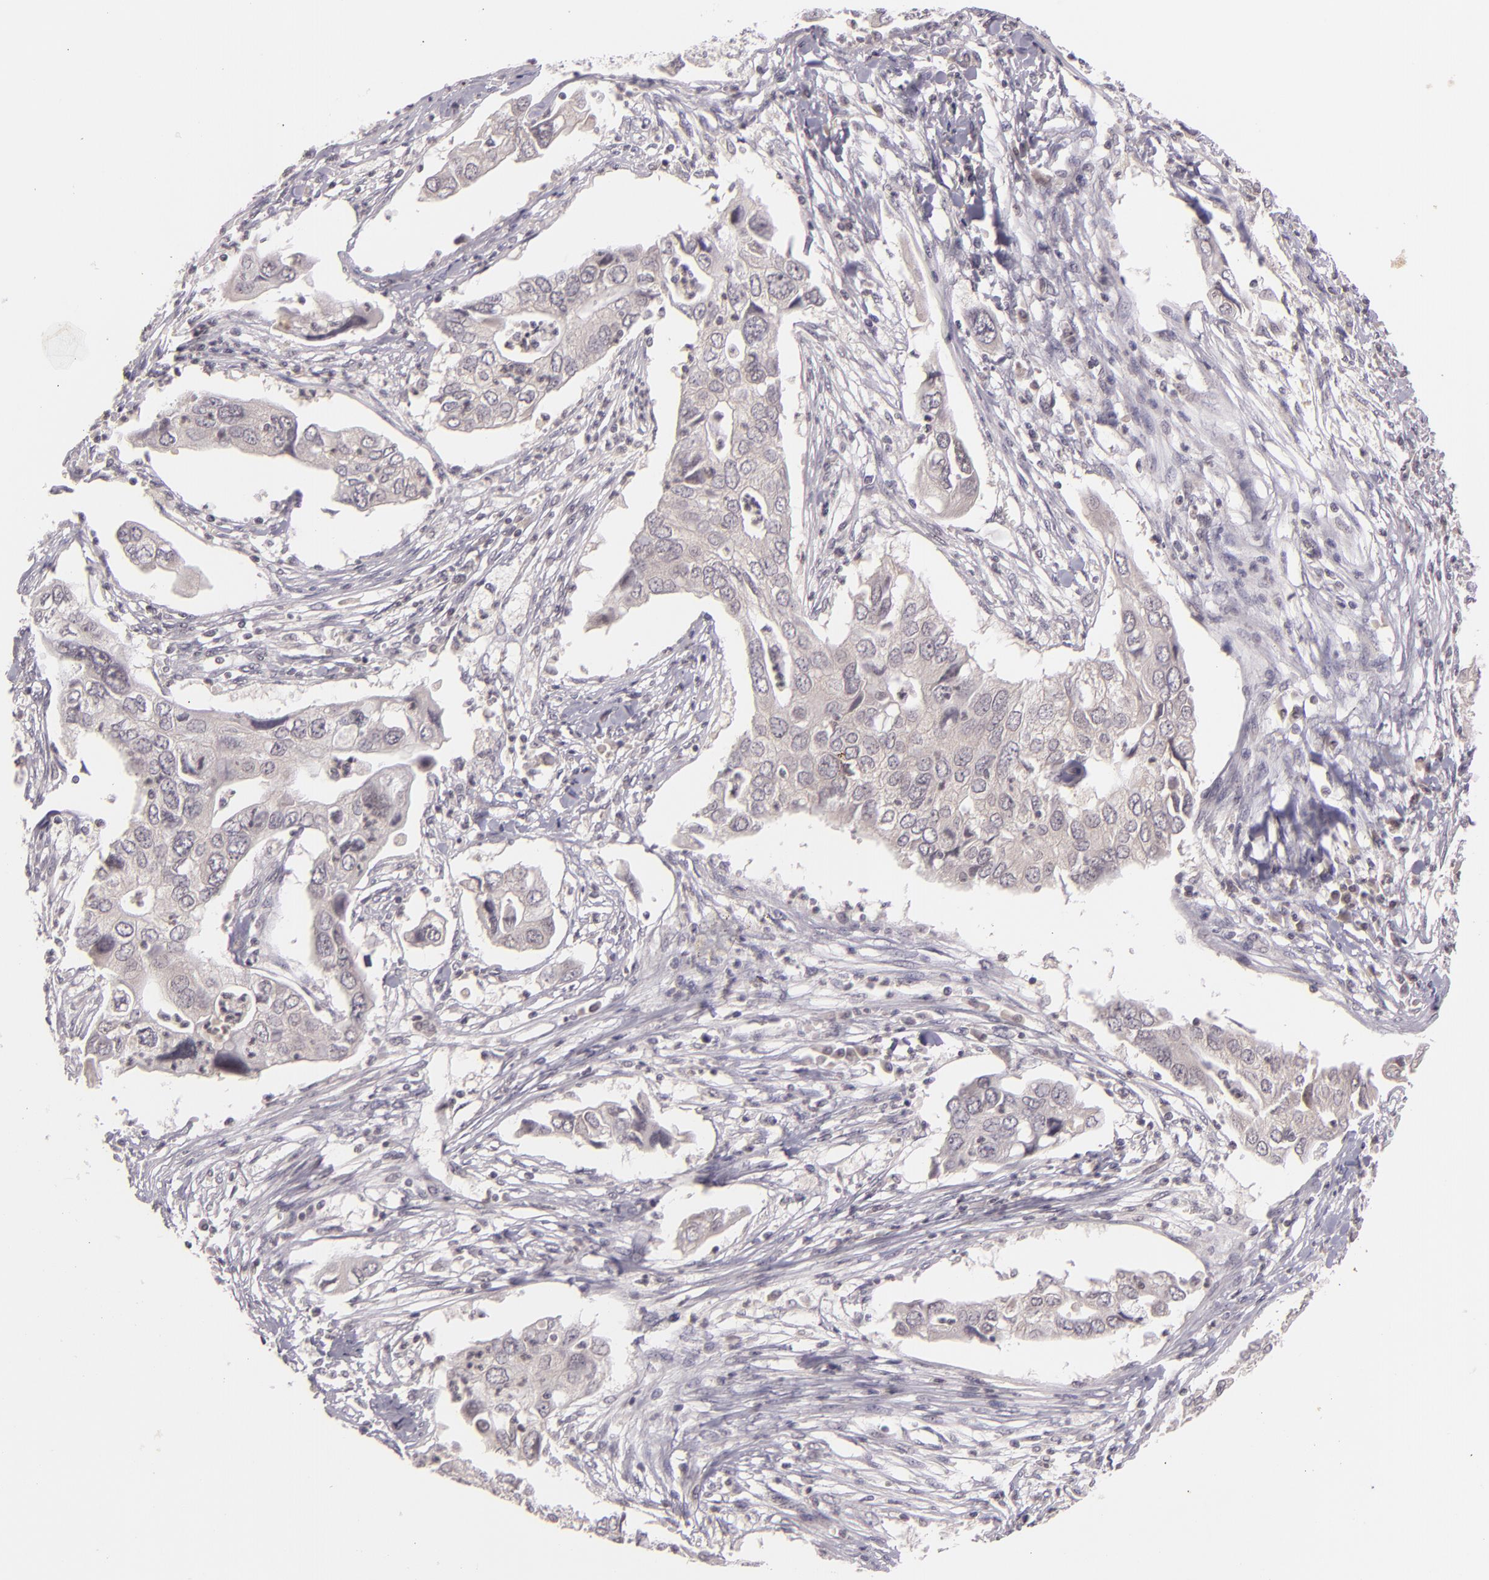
{"staining": {"intensity": "weak", "quantity": "25%-75%", "location": "cytoplasmic/membranous"}, "tissue": "lung cancer", "cell_type": "Tumor cells", "image_type": "cancer", "snomed": [{"axis": "morphology", "description": "Adenocarcinoma, NOS"}, {"axis": "topography", "description": "Lung"}], "caption": "Lung cancer (adenocarcinoma) stained with a brown dye displays weak cytoplasmic/membranous positive positivity in about 25%-75% of tumor cells.", "gene": "CASP8", "patient": {"sex": "male", "age": 48}}